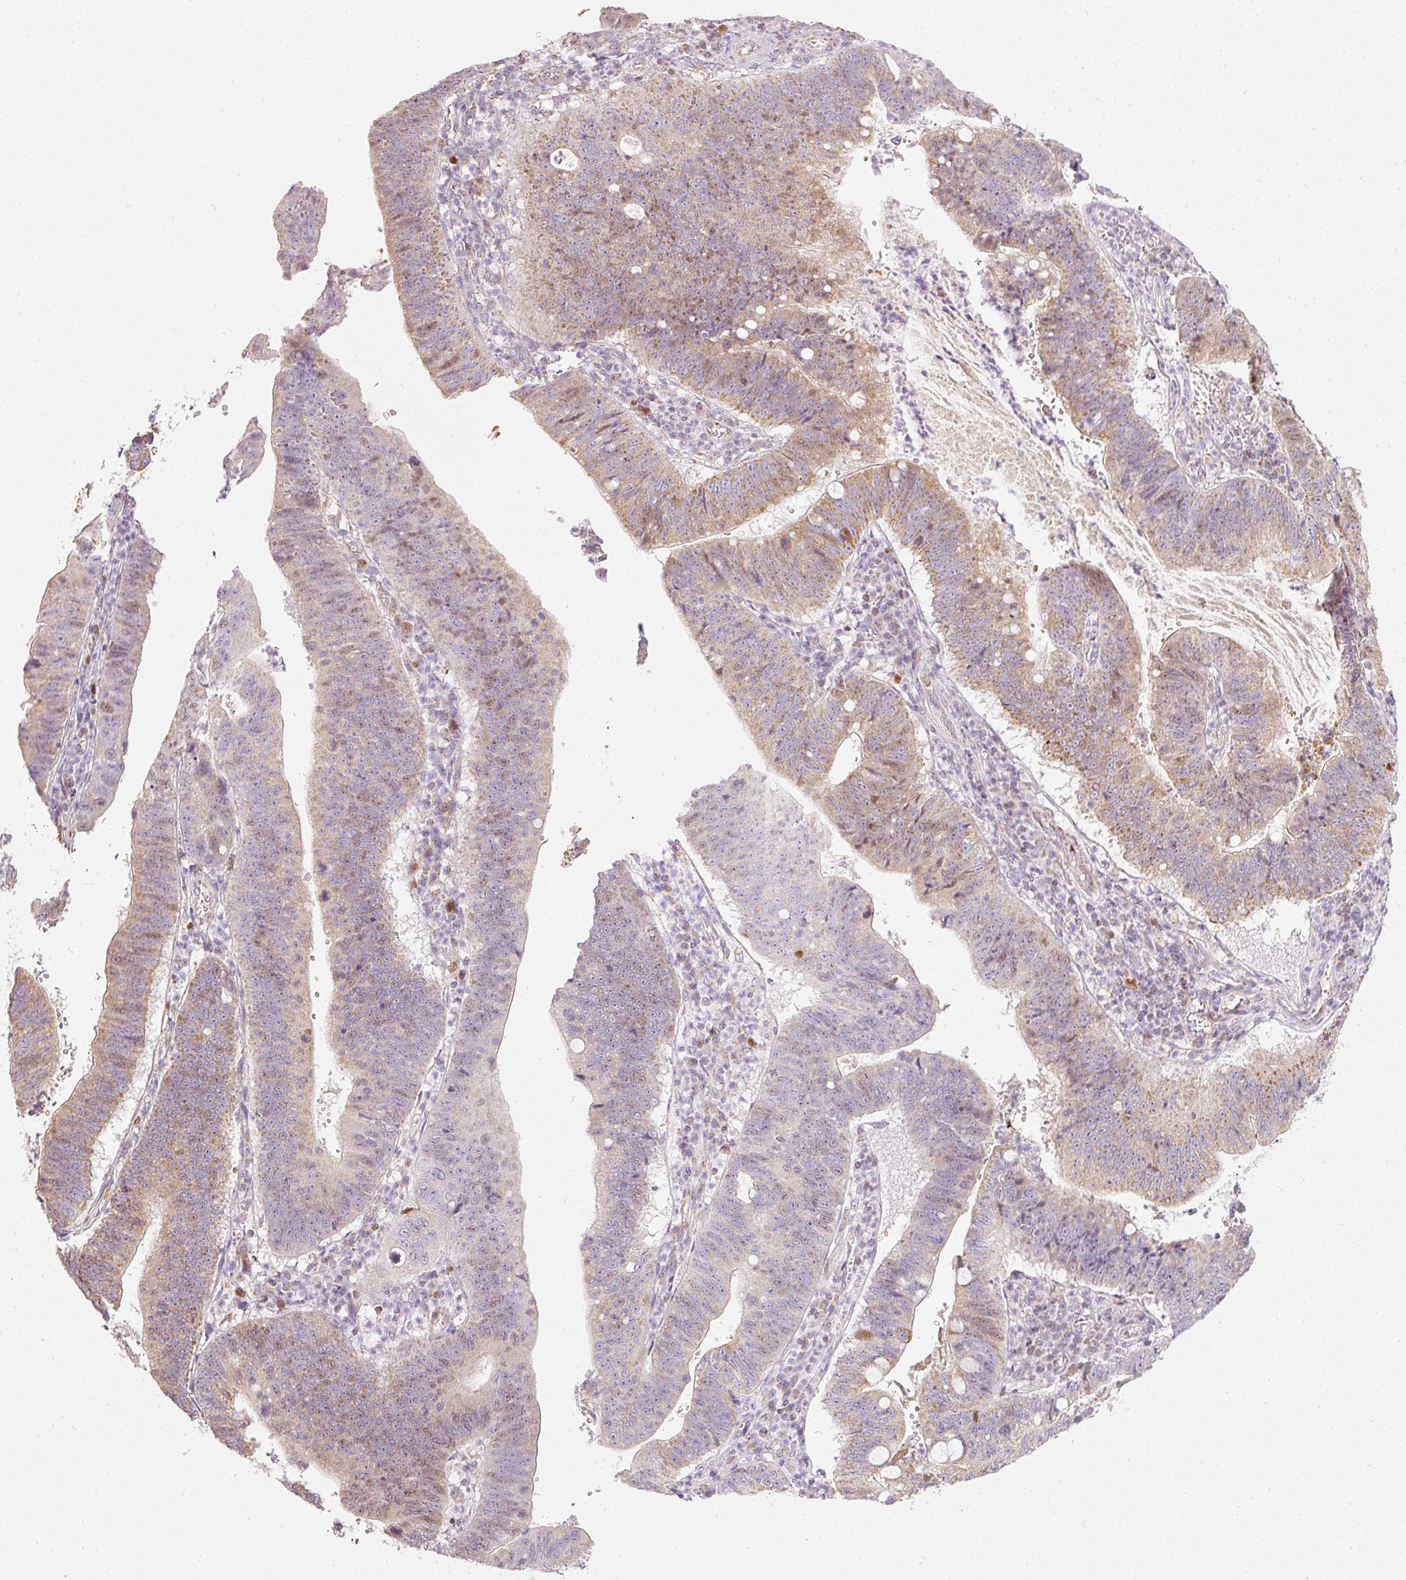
{"staining": {"intensity": "moderate", "quantity": "25%-75%", "location": "cytoplasmic/membranous,nuclear"}, "tissue": "stomach cancer", "cell_type": "Tumor cells", "image_type": "cancer", "snomed": [{"axis": "morphology", "description": "Adenocarcinoma, NOS"}, {"axis": "topography", "description": "Stomach"}], "caption": "Stomach adenocarcinoma stained with a brown dye displays moderate cytoplasmic/membranous and nuclear positive staining in approximately 25%-75% of tumor cells.", "gene": "DUT", "patient": {"sex": "male", "age": 59}}